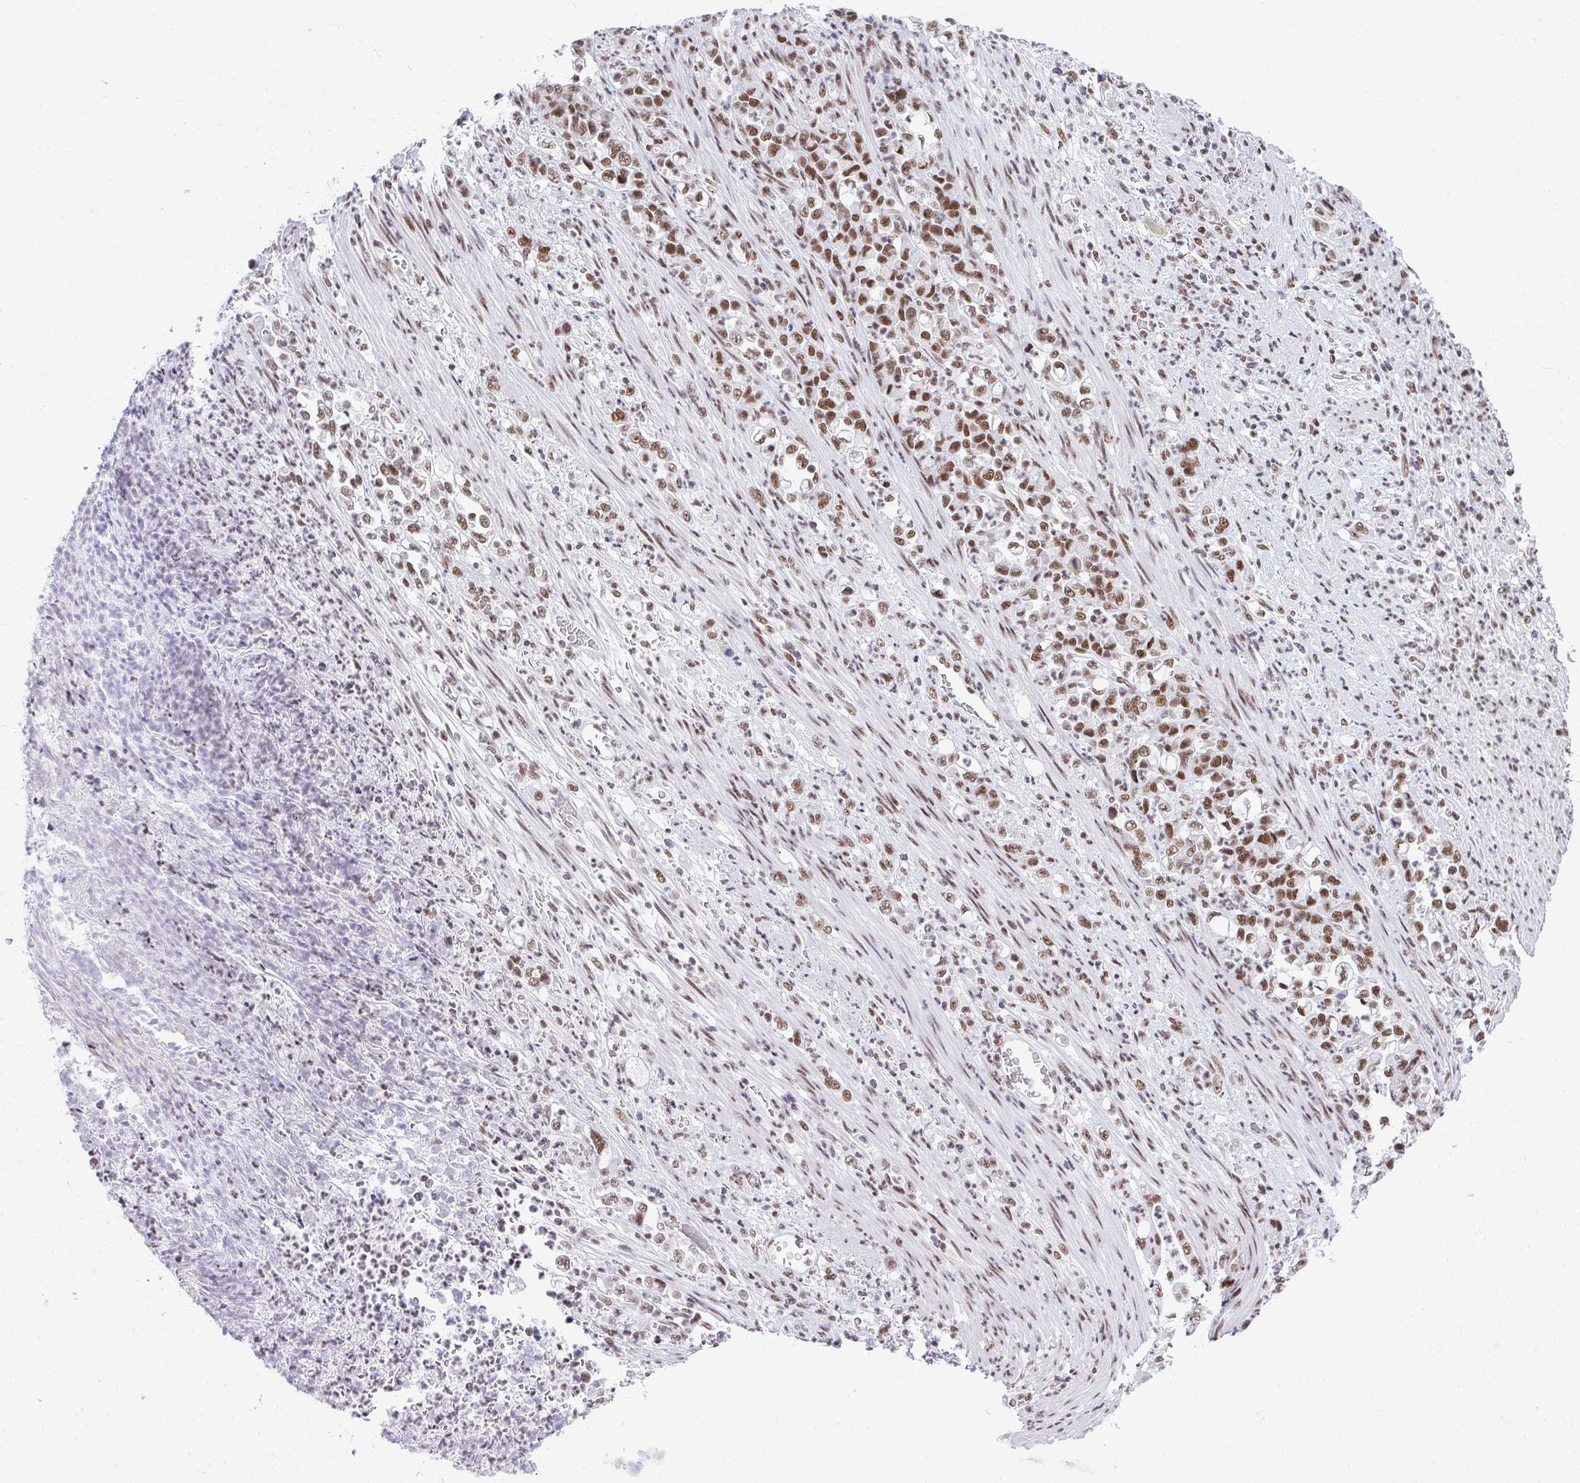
{"staining": {"intensity": "moderate", "quantity": ">75%", "location": "nuclear"}, "tissue": "stomach cancer", "cell_type": "Tumor cells", "image_type": "cancer", "snomed": [{"axis": "morphology", "description": "Normal tissue, NOS"}, {"axis": "morphology", "description": "Adenocarcinoma, NOS"}, {"axis": "topography", "description": "Stomach"}], "caption": "IHC of human stomach cancer demonstrates medium levels of moderate nuclear staining in approximately >75% of tumor cells.", "gene": "CREBBP", "patient": {"sex": "female", "age": 79}}